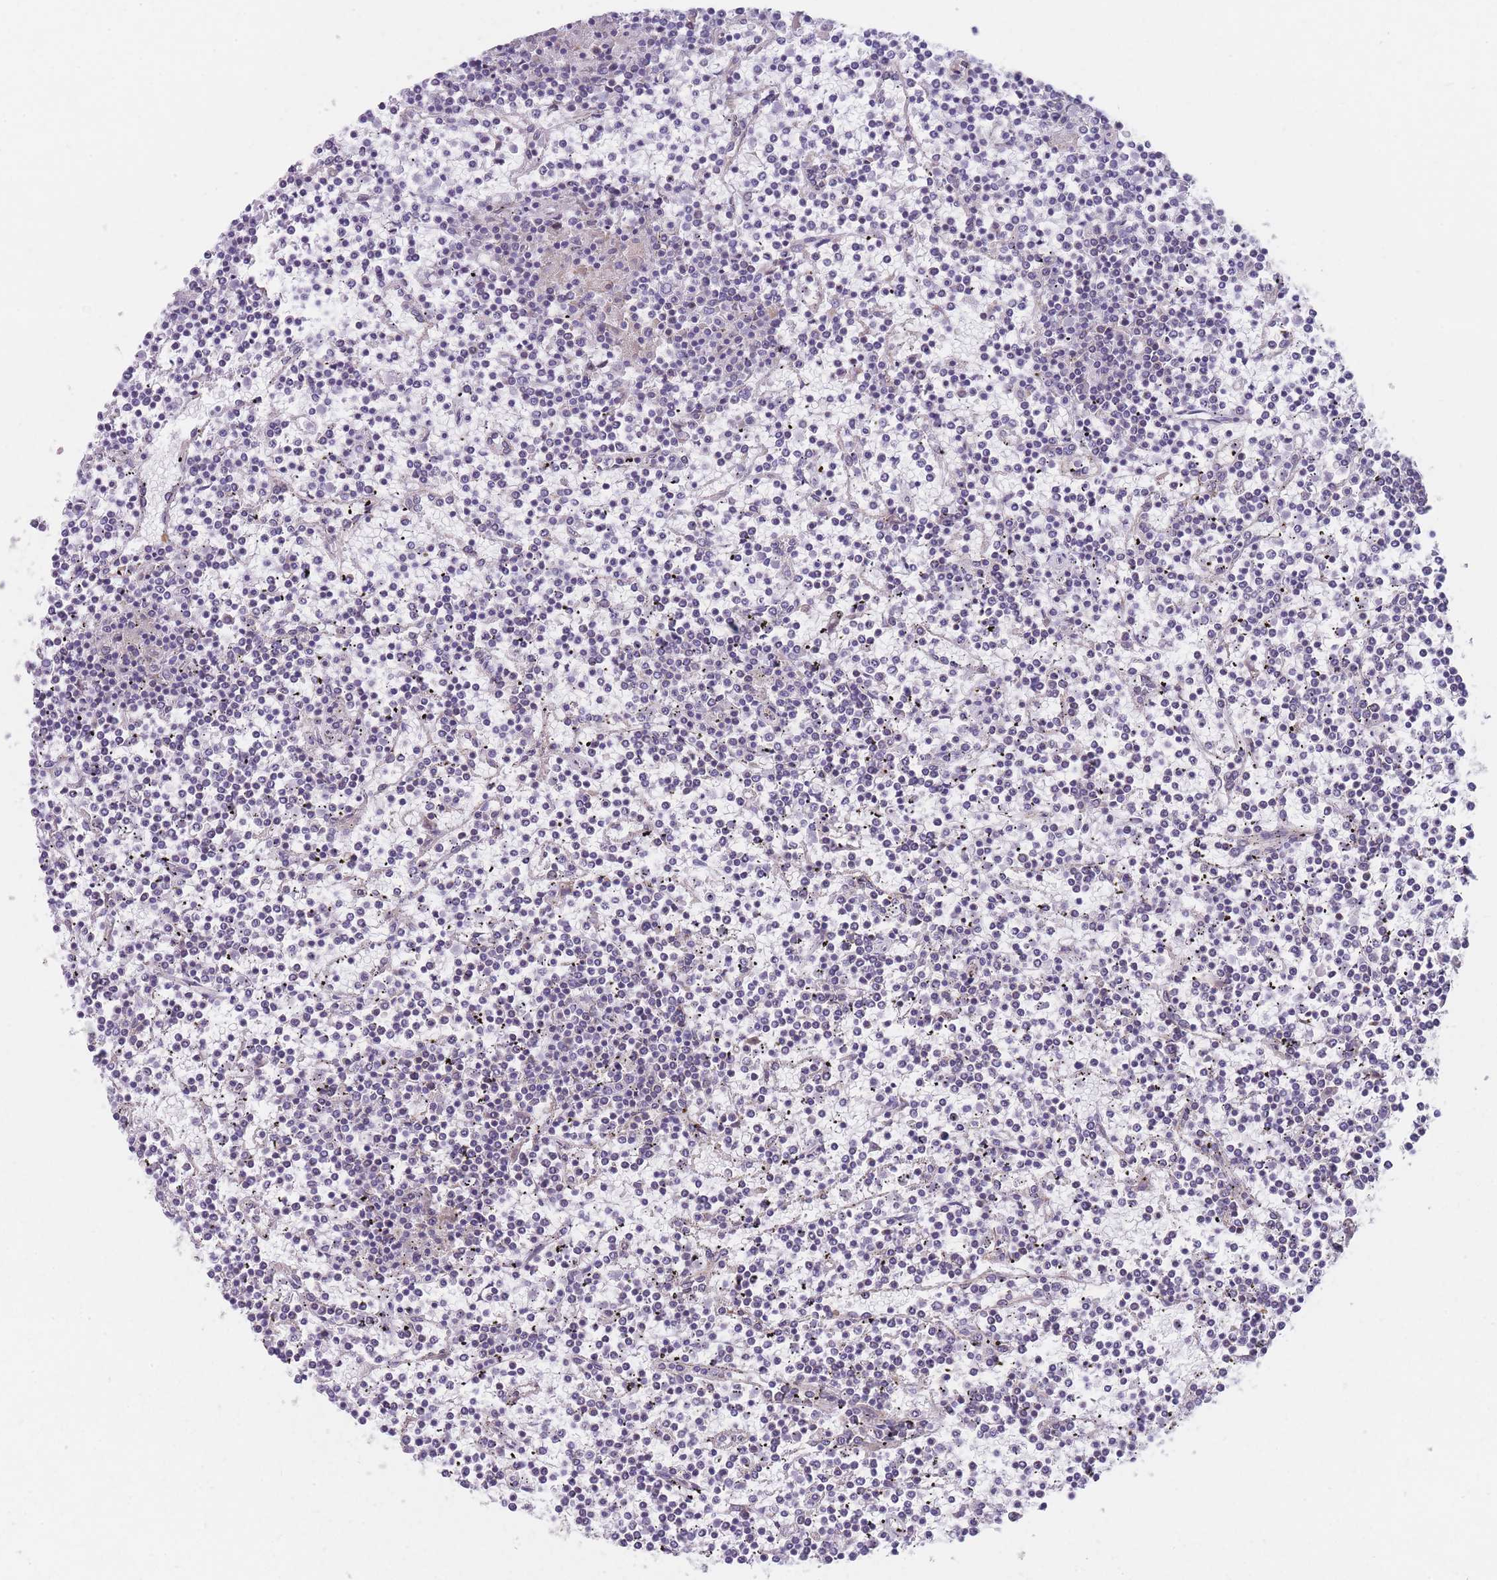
{"staining": {"intensity": "negative", "quantity": "none", "location": "none"}, "tissue": "lymphoma", "cell_type": "Tumor cells", "image_type": "cancer", "snomed": [{"axis": "morphology", "description": "Malignant lymphoma, non-Hodgkin's type, Low grade"}, {"axis": "topography", "description": "Spleen"}], "caption": "A micrograph of malignant lymphoma, non-Hodgkin's type (low-grade) stained for a protein exhibits no brown staining in tumor cells.", "gene": "AK9", "patient": {"sex": "female", "age": 19}}